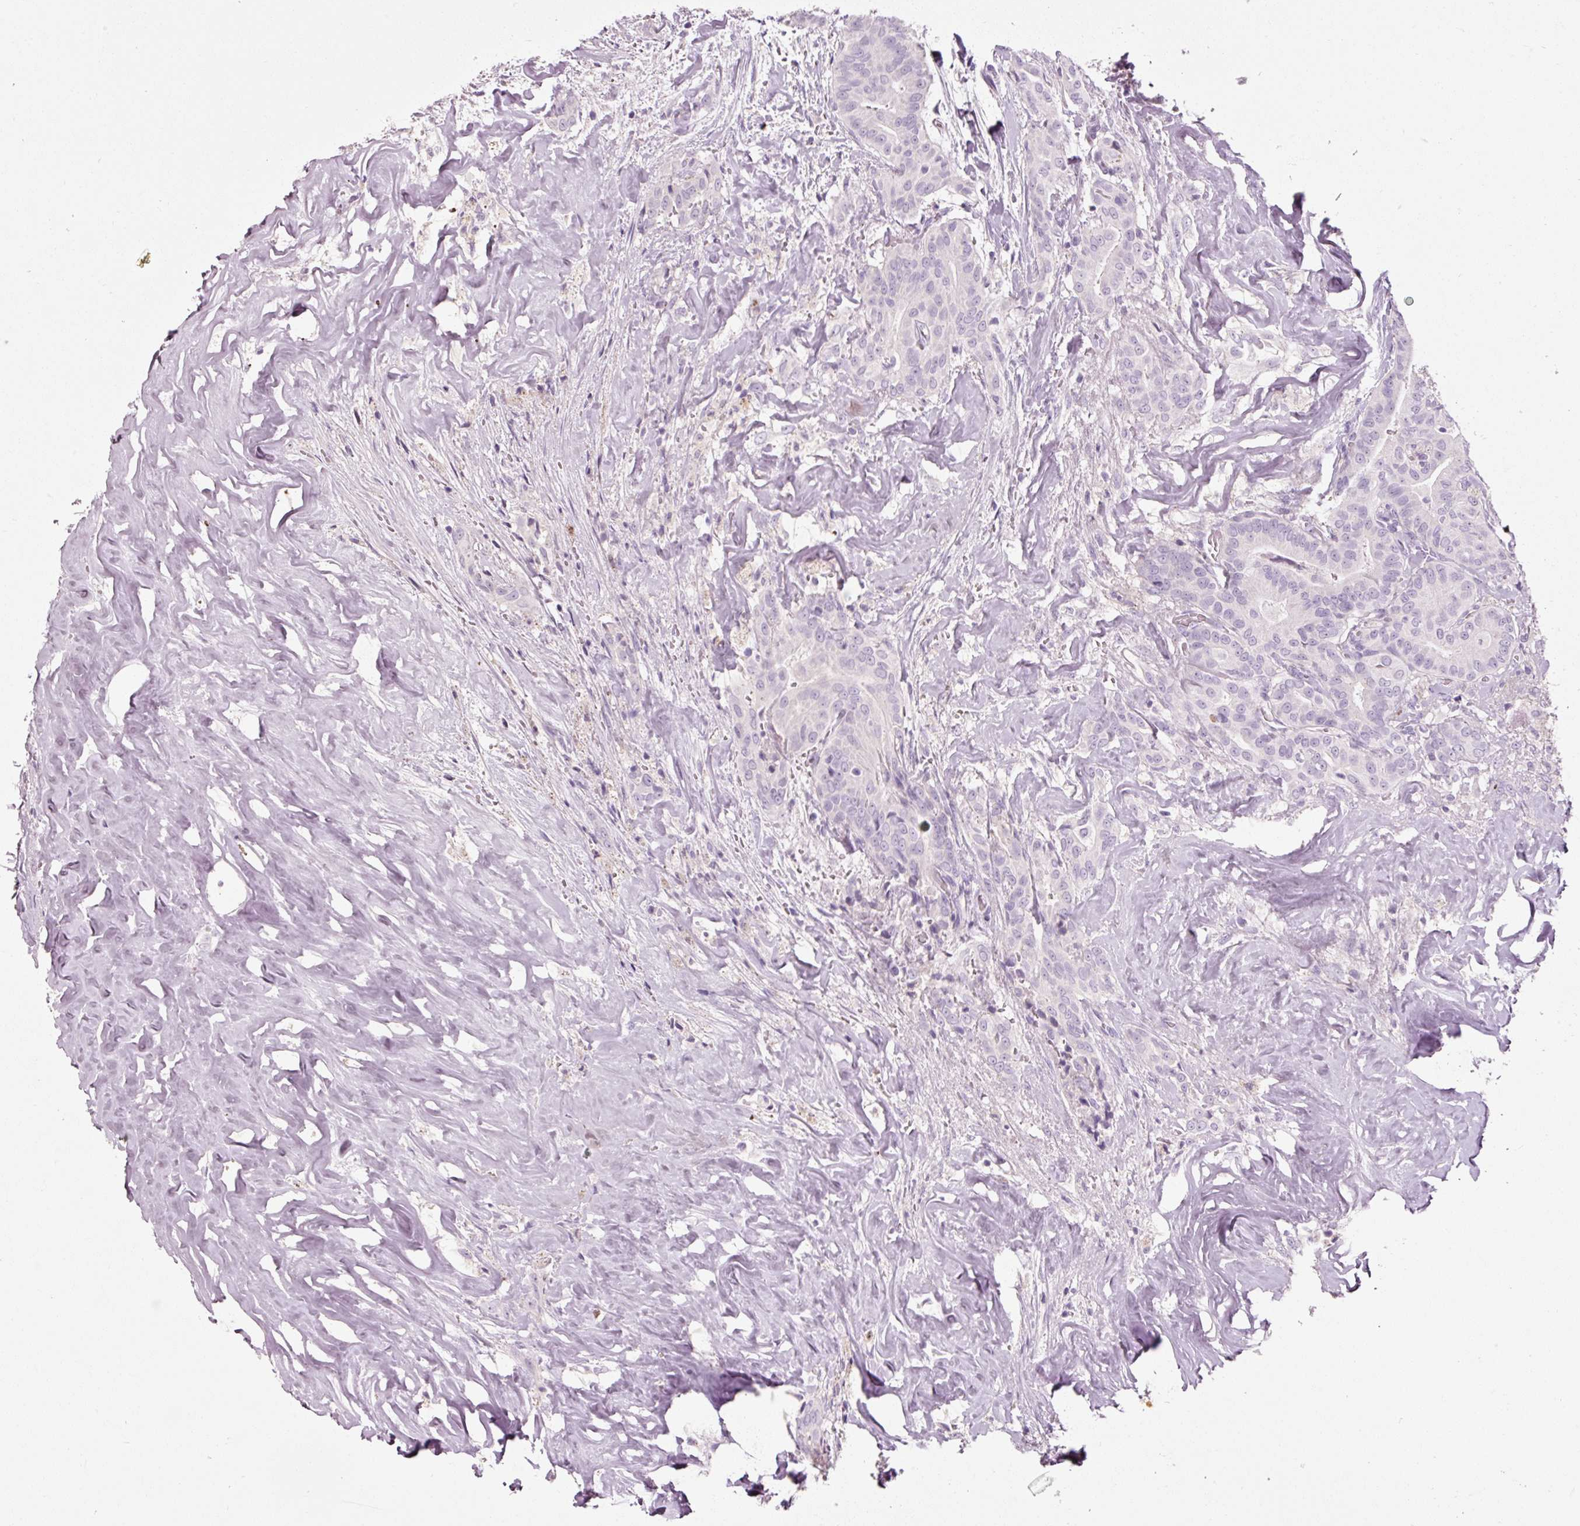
{"staining": {"intensity": "negative", "quantity": "none", "location": "none"}, "tissue": "thyroid cancer", "cell_type": "Tumor cells", "image_type": "cancer", "snomed": [{"axis": "morphology", "description": "Papillary adenocarcinoma, NOS"}, {"axis": "topography", "description": "Thyroid gland"}], "caption": "The histopathology image reveals no significant positivity in tumor cells of thyroid papillary adenocarcinoma.", "gene": "MUC5AC", "patient": {"sex": "male", "age": 61}}